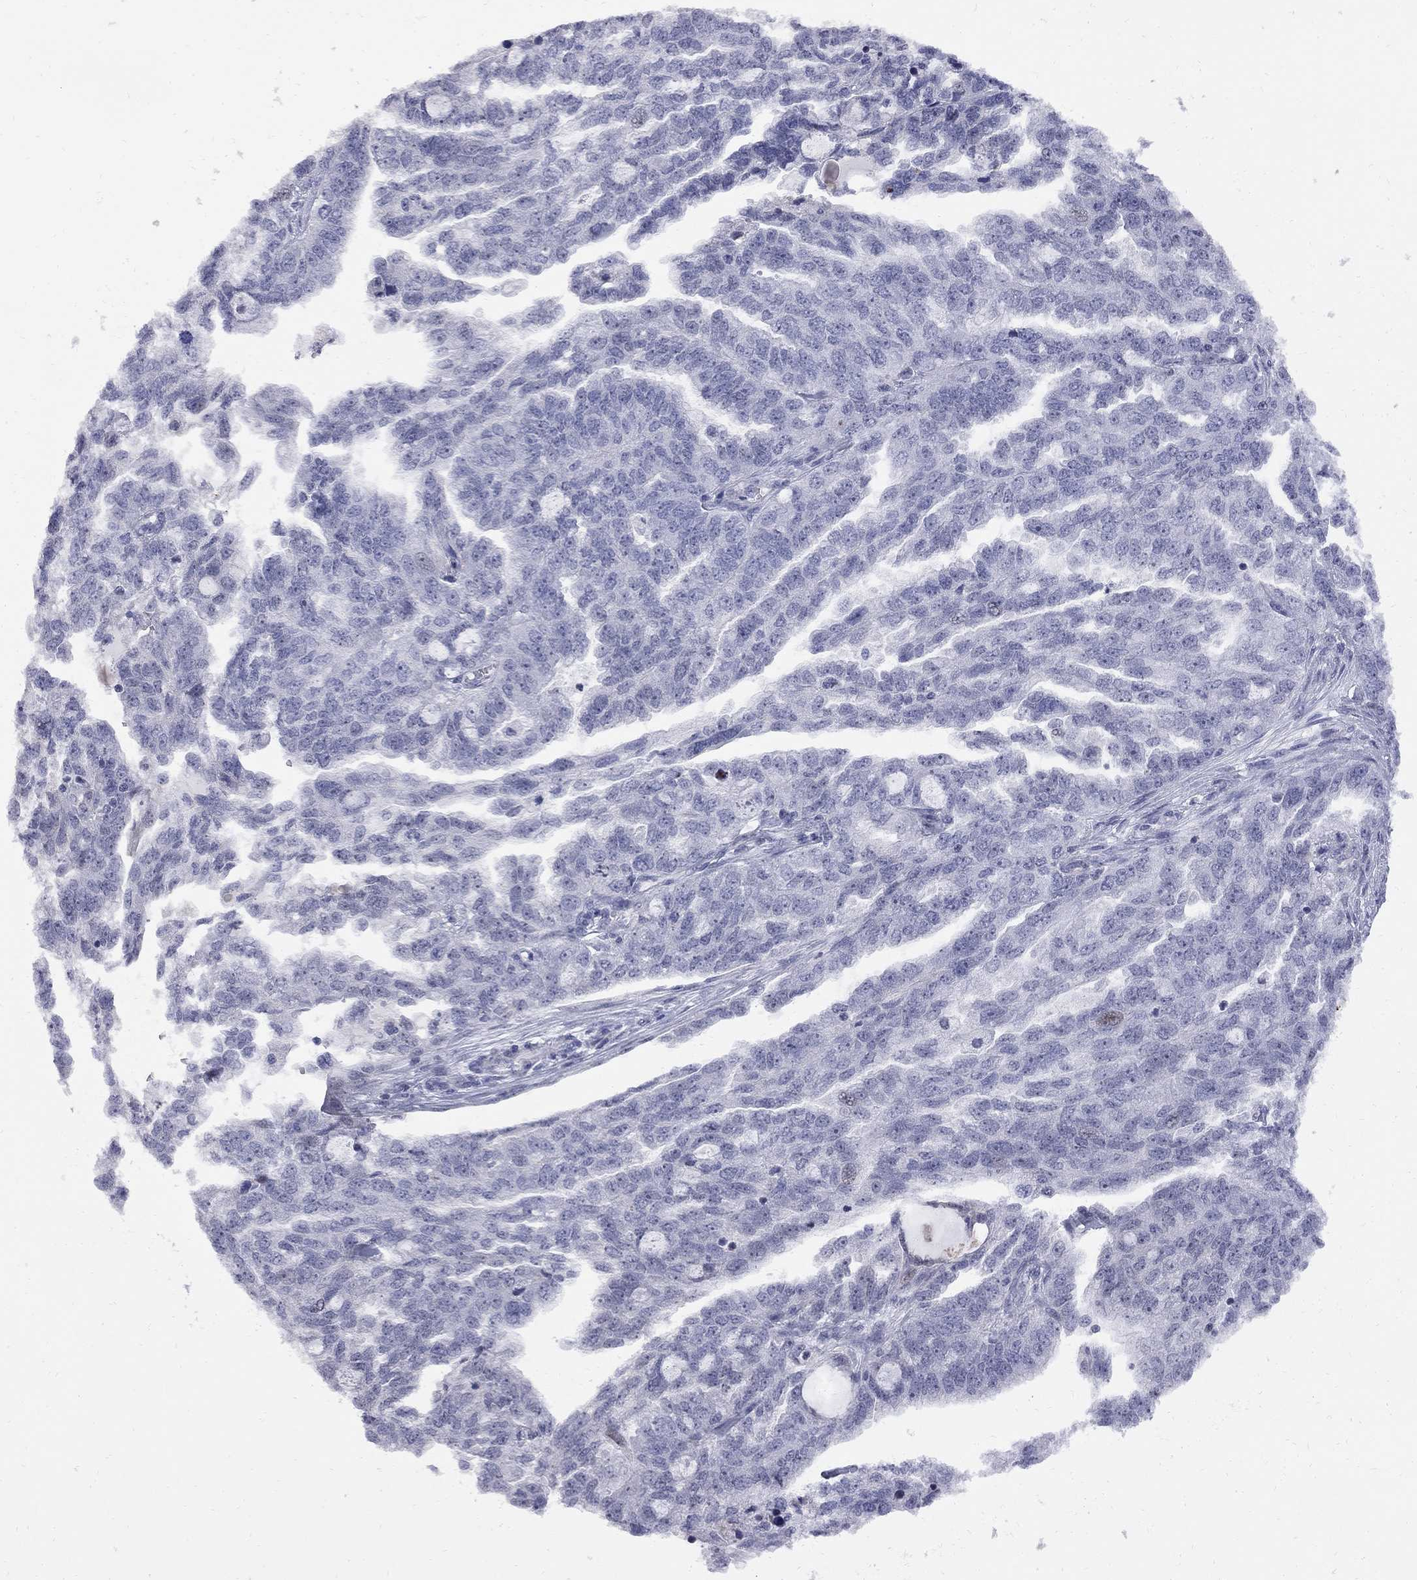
{"staining": {"intensity": "negative", "quantity": "none", "location": "none"}, "tissue": "ovarian cancer", "cell_type": "Tumor cells", "image_type": "cancer", "snomed": [{"axis": "morphology", "description": "Cystadenocarcinoma, serous, NOS"}, {"axis": "topography", "description": "Ovary"}], "caption": "There is no significant positivity in tumor cells of ovarian cancer (serous cystadenocarcinoma). The staining was performed using DAB (3,3'-diaminobenzidine) to visualize the protein expression in brown, while the nuclei were stained in blue with hematoxylin (Magnification: 20x).", "gene": "DHX33", "patient": {"sex": "female", "age": 51}}